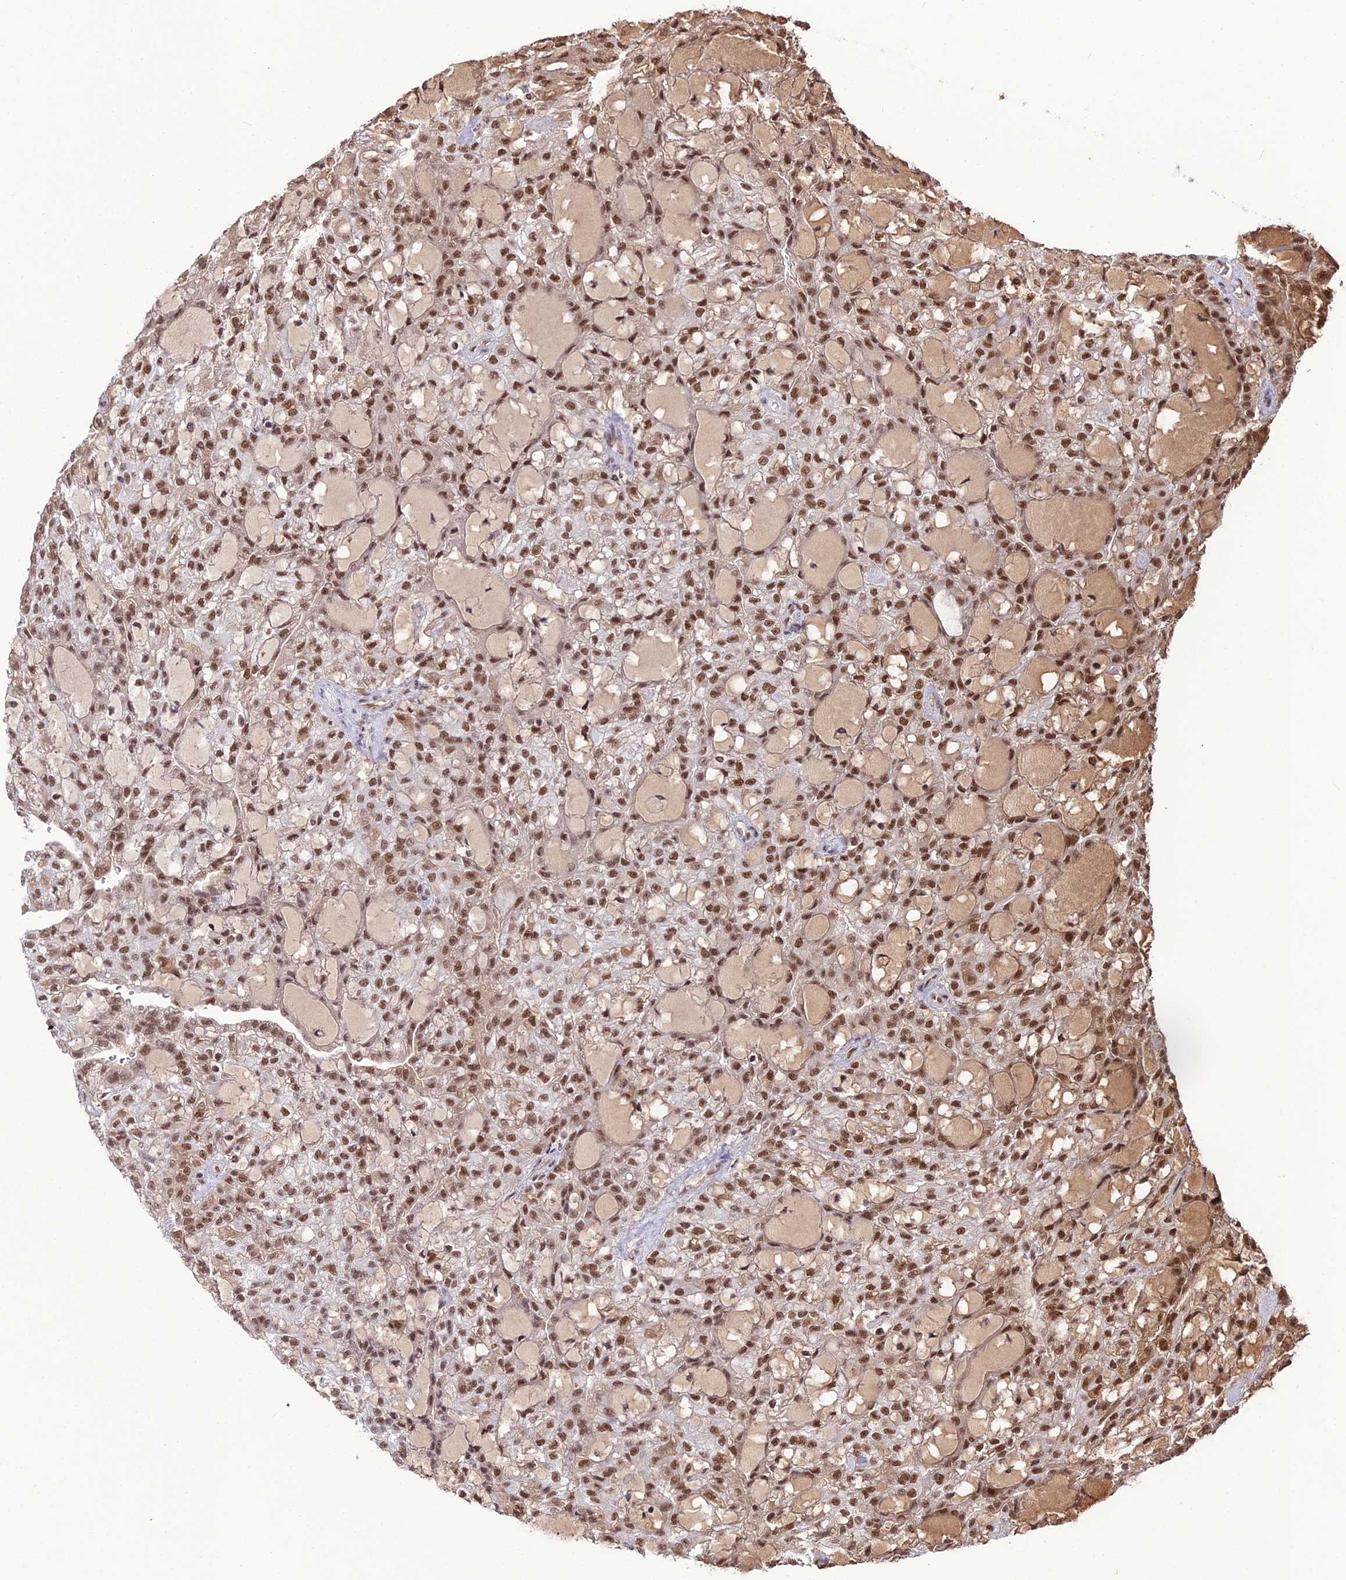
{"staining": {"intensity": "moderate", "quantity": ">75%", "location": "cytoplasmic/membranous,nuclear"}, "tissue": "renal cancer", "cell_type": "Tumor cells", "image_type": "cancer", "snomed": [{"axis": "morphology", "description": "Adenocarcinoma, NOS"}, {"axis": "topography", "description": "Kidney"}], "caption": "The immunohistochemical stain highlights moderate cytoplasmic/membranous and nuclear staining in tumor cells of adenocarcinoma (renal) tissue.", "gene": "RBM12", "patient": {"sex": "male", "age": 63}}